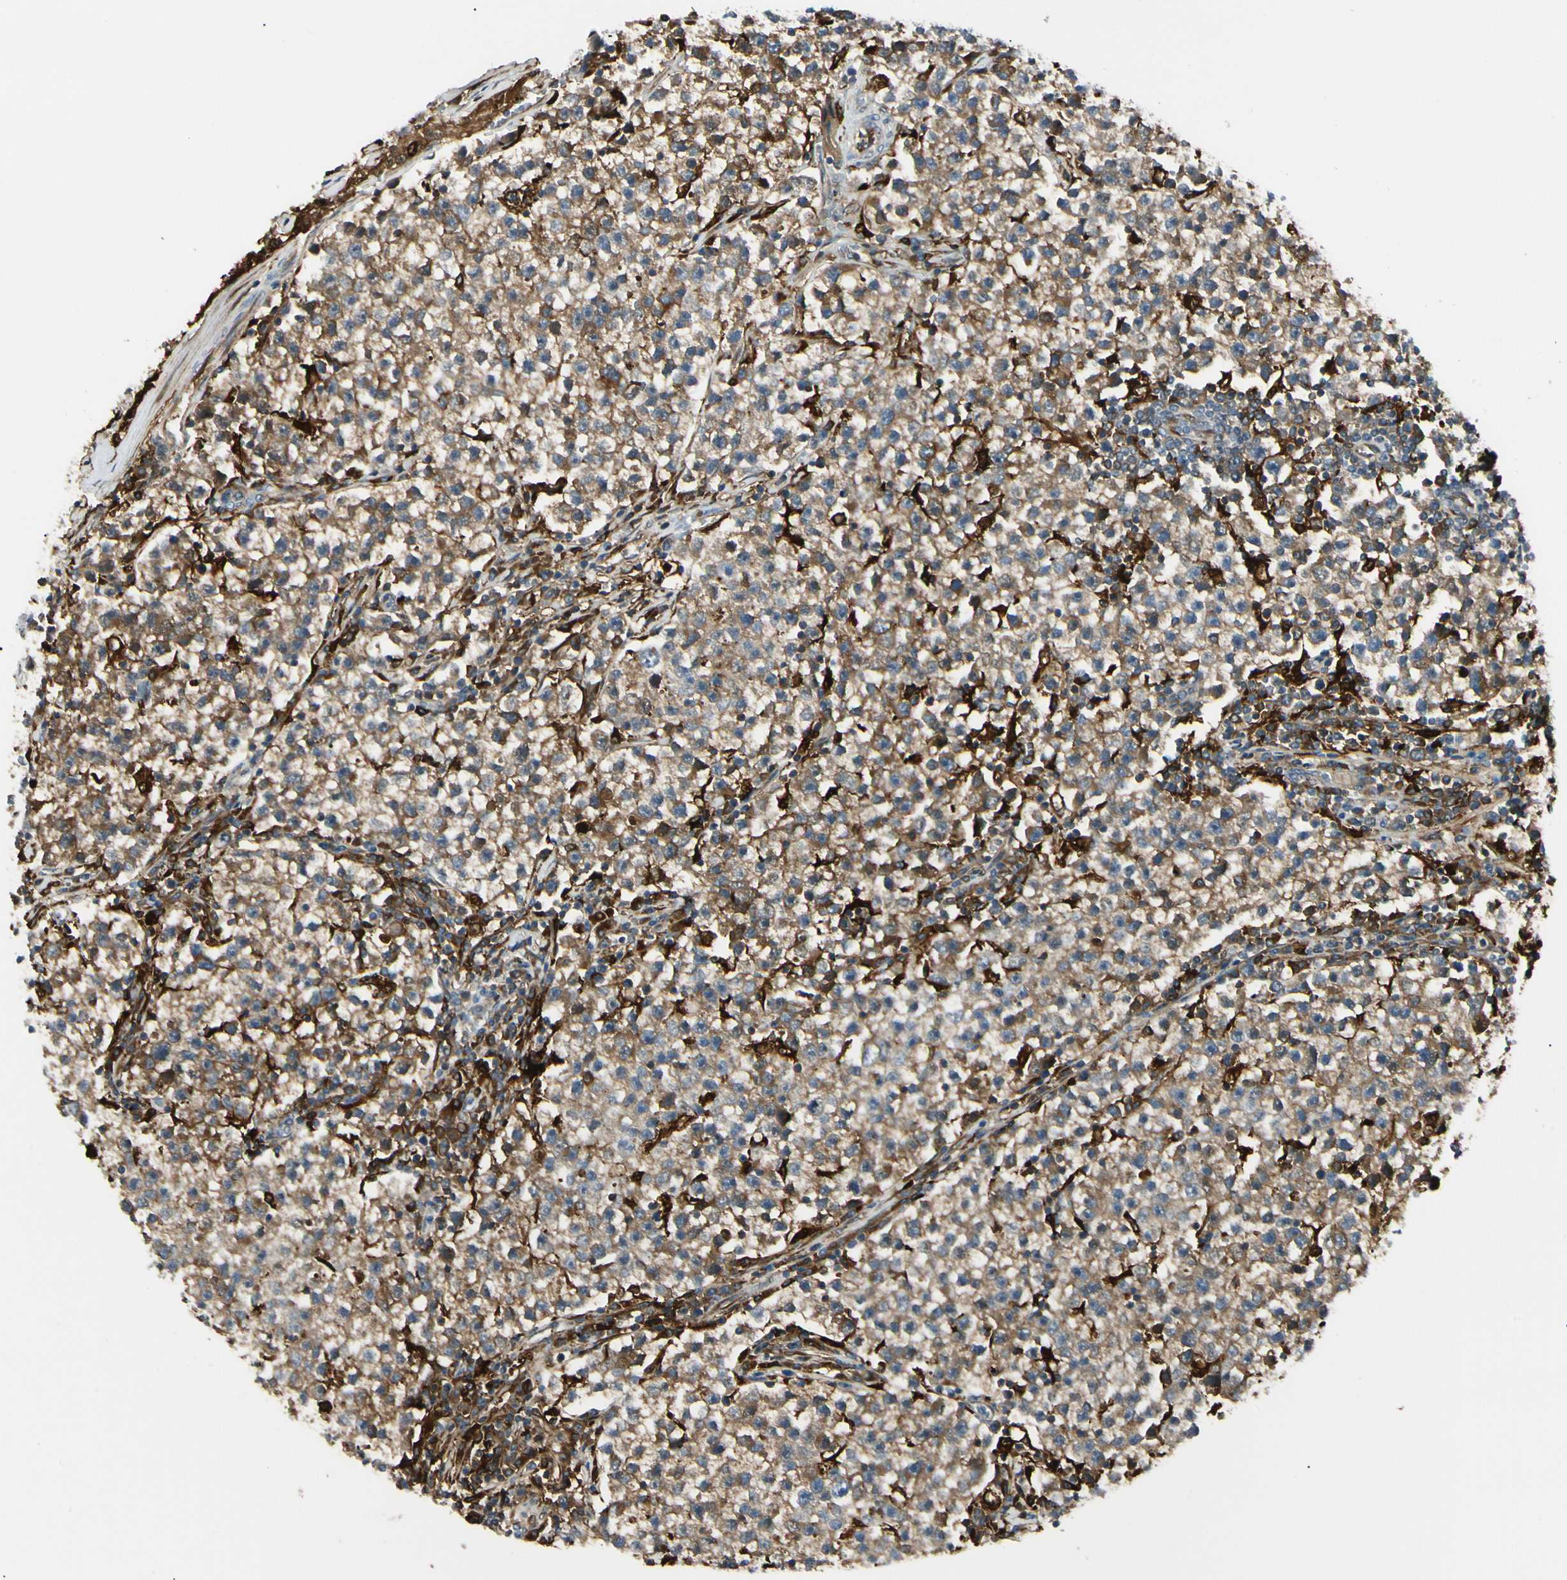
{"staining": {"intensity": "moderate", "quantity": ">75%", "location": "cytoplasmic/membranous"}, "tissue": "testis cancer", "cell_type": "Tumor cells", "image_type": "cancer", "snomed": [{"axis": "morphology", "description": "Seminoma, NOS"}, {"axis": "topography", "description": "Testis"}], "caption": "High-magnification brightfield microscopy of testis cancer stained with DAB (3,3'-diaminobenzidine) (brown) and counterstained with hematoxylin (blue). tumor cells exhibit moderate cytoplasmic/membranous positivity is identified in approximately>75% of cells.", "gene": "FTH1", "patient": {"sex": "male", "age": 22}}